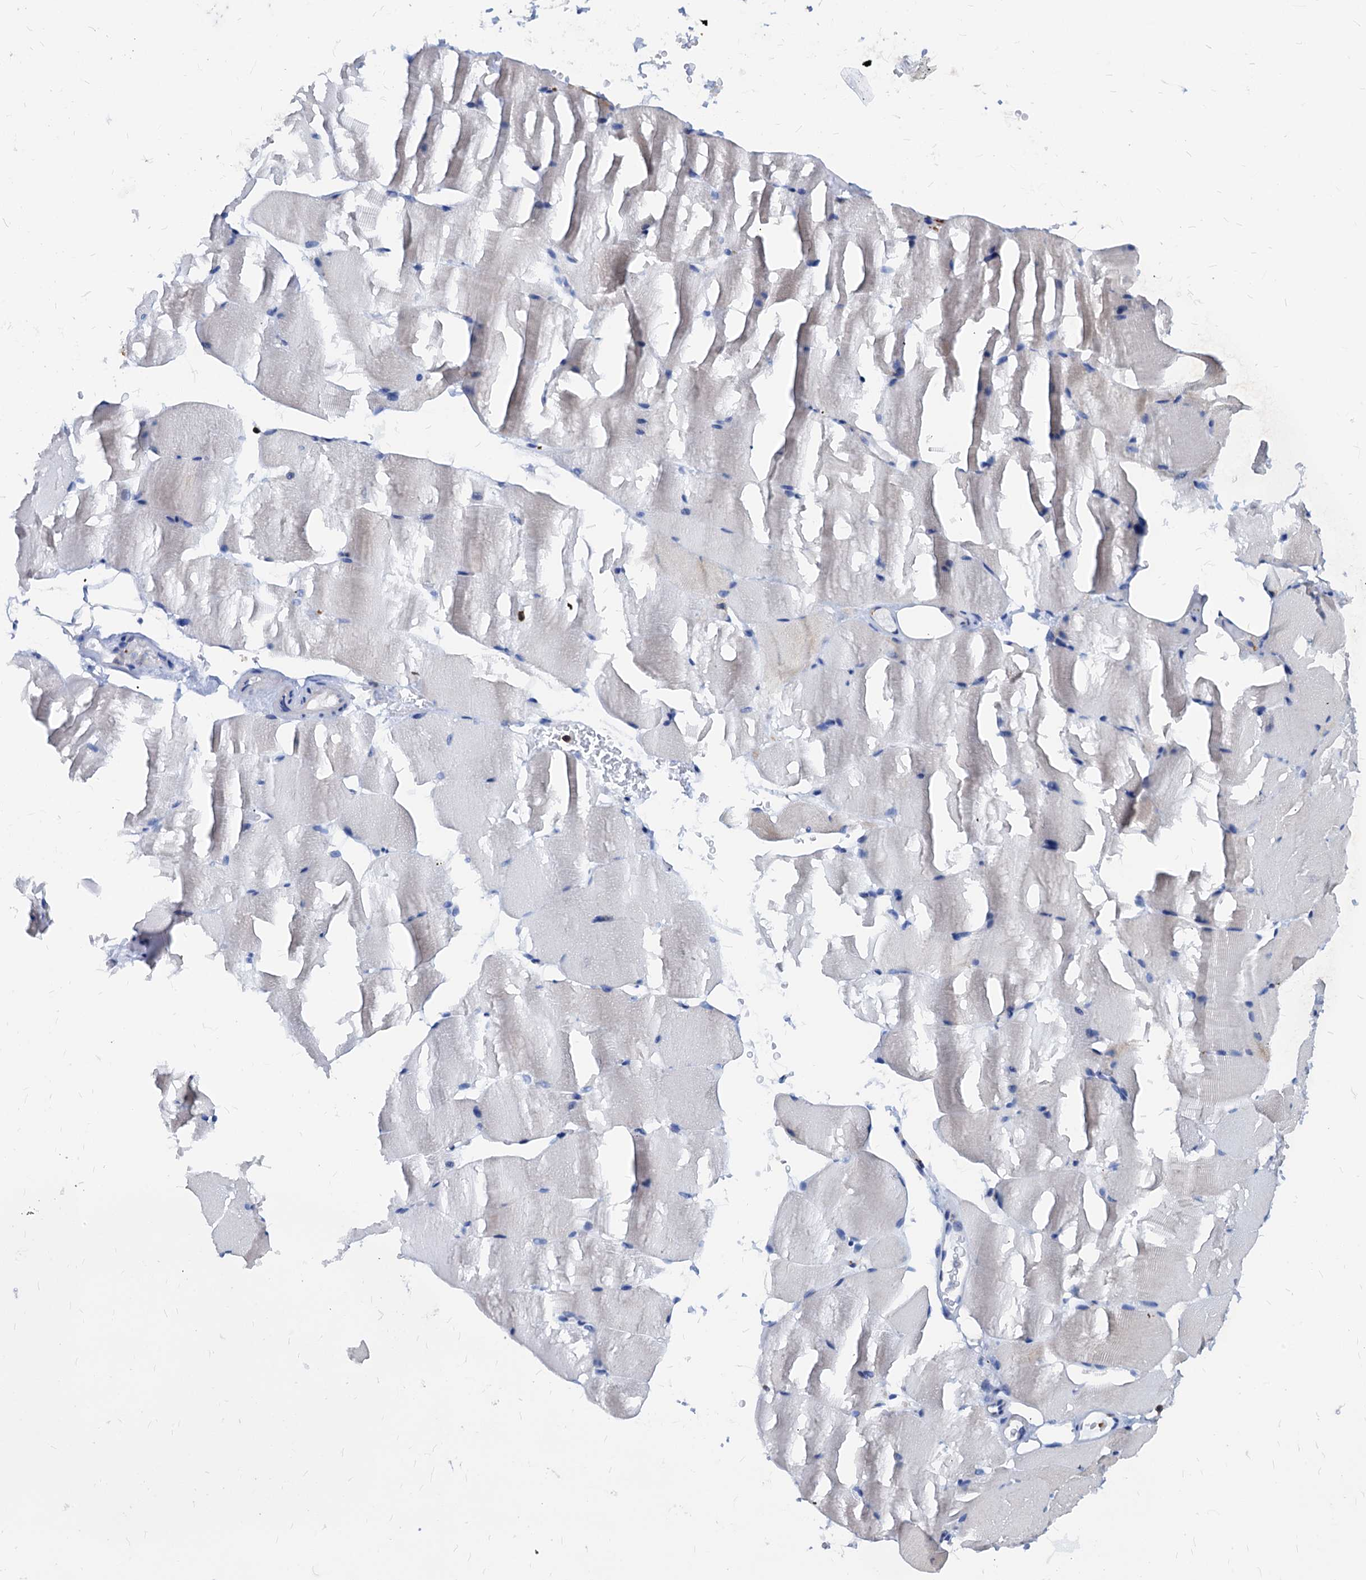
{"staining": {"intensity": "negative", "quantity": "none", "location": "none"}, "tissue": "skeletal muscle", "cell_type": "Myocytes", "image_type": "normal", "snomed": [{"axis": "morphology", "description": "Normal tissue, NOS"}, {"axis": "topography", "description": "Skeletal muscle"}, {"axis": "topography", "description": "Parathyroid gland"}], "caption": "IHC of unremarkable skeletal muscle displays no expression in myocytes.", "gene": "LCP2", "patient": {"sex": "female", "age": 37}}